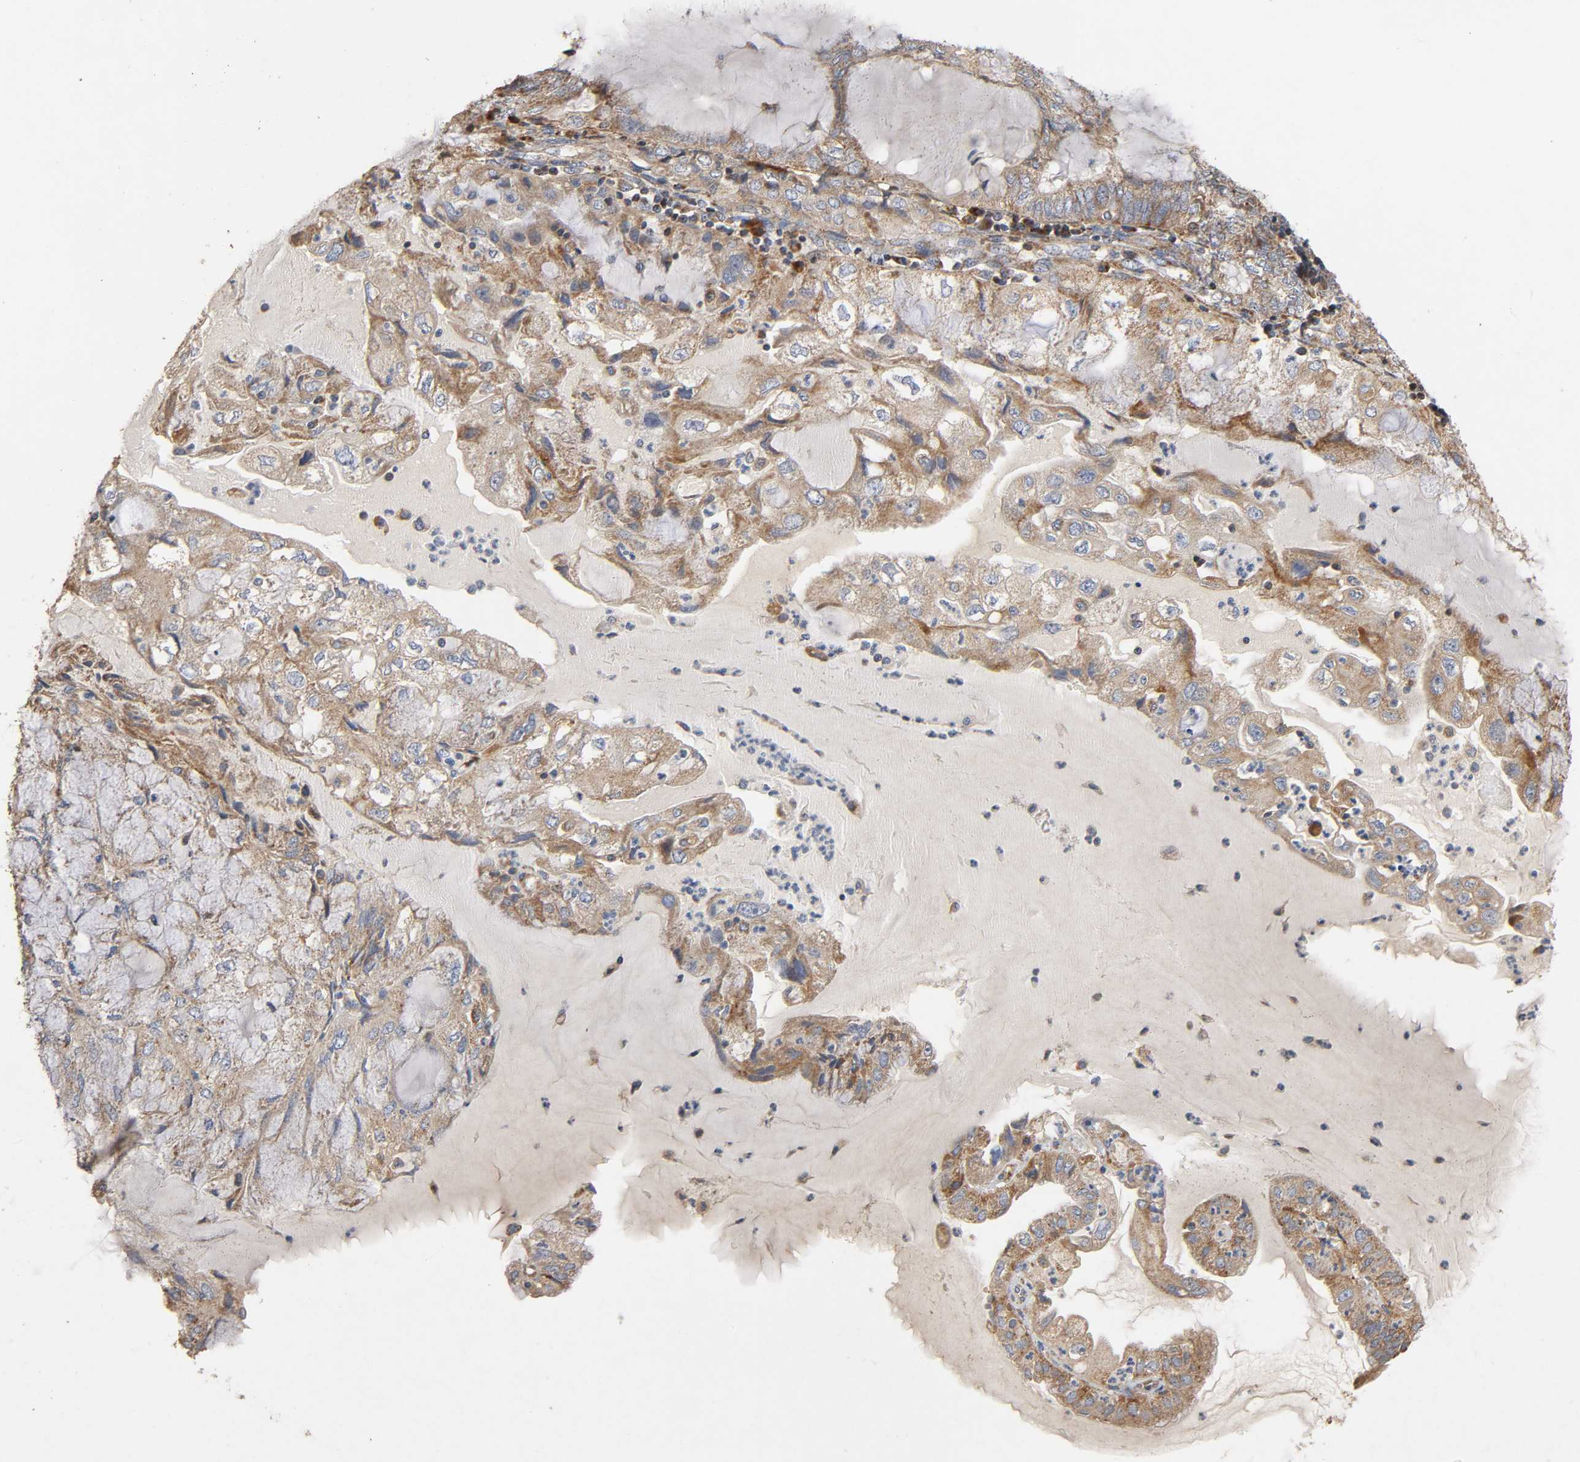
{"staining": {"intensity": "moderate", "quantity": ">75%", "location": "cytoplasmic/membranous"}, "tissue": "endometrial cancer", "cell_type": "Tumor cells", "image_type": "cancer", "snomed": [{"axis": "morphology", "description": "Adenocarcinoma, NOS"}, {"axis": "topography", "description": "Endometrium"}], "caption": "This image exhibits IHC staining of adenocarcinoma (endometrial), with medium moderate cytoplasmic/membranous positivity in about >75% of tumor cells.", "gene": "NDUFS3", "patient": {"sex": "female", "age": 81}}